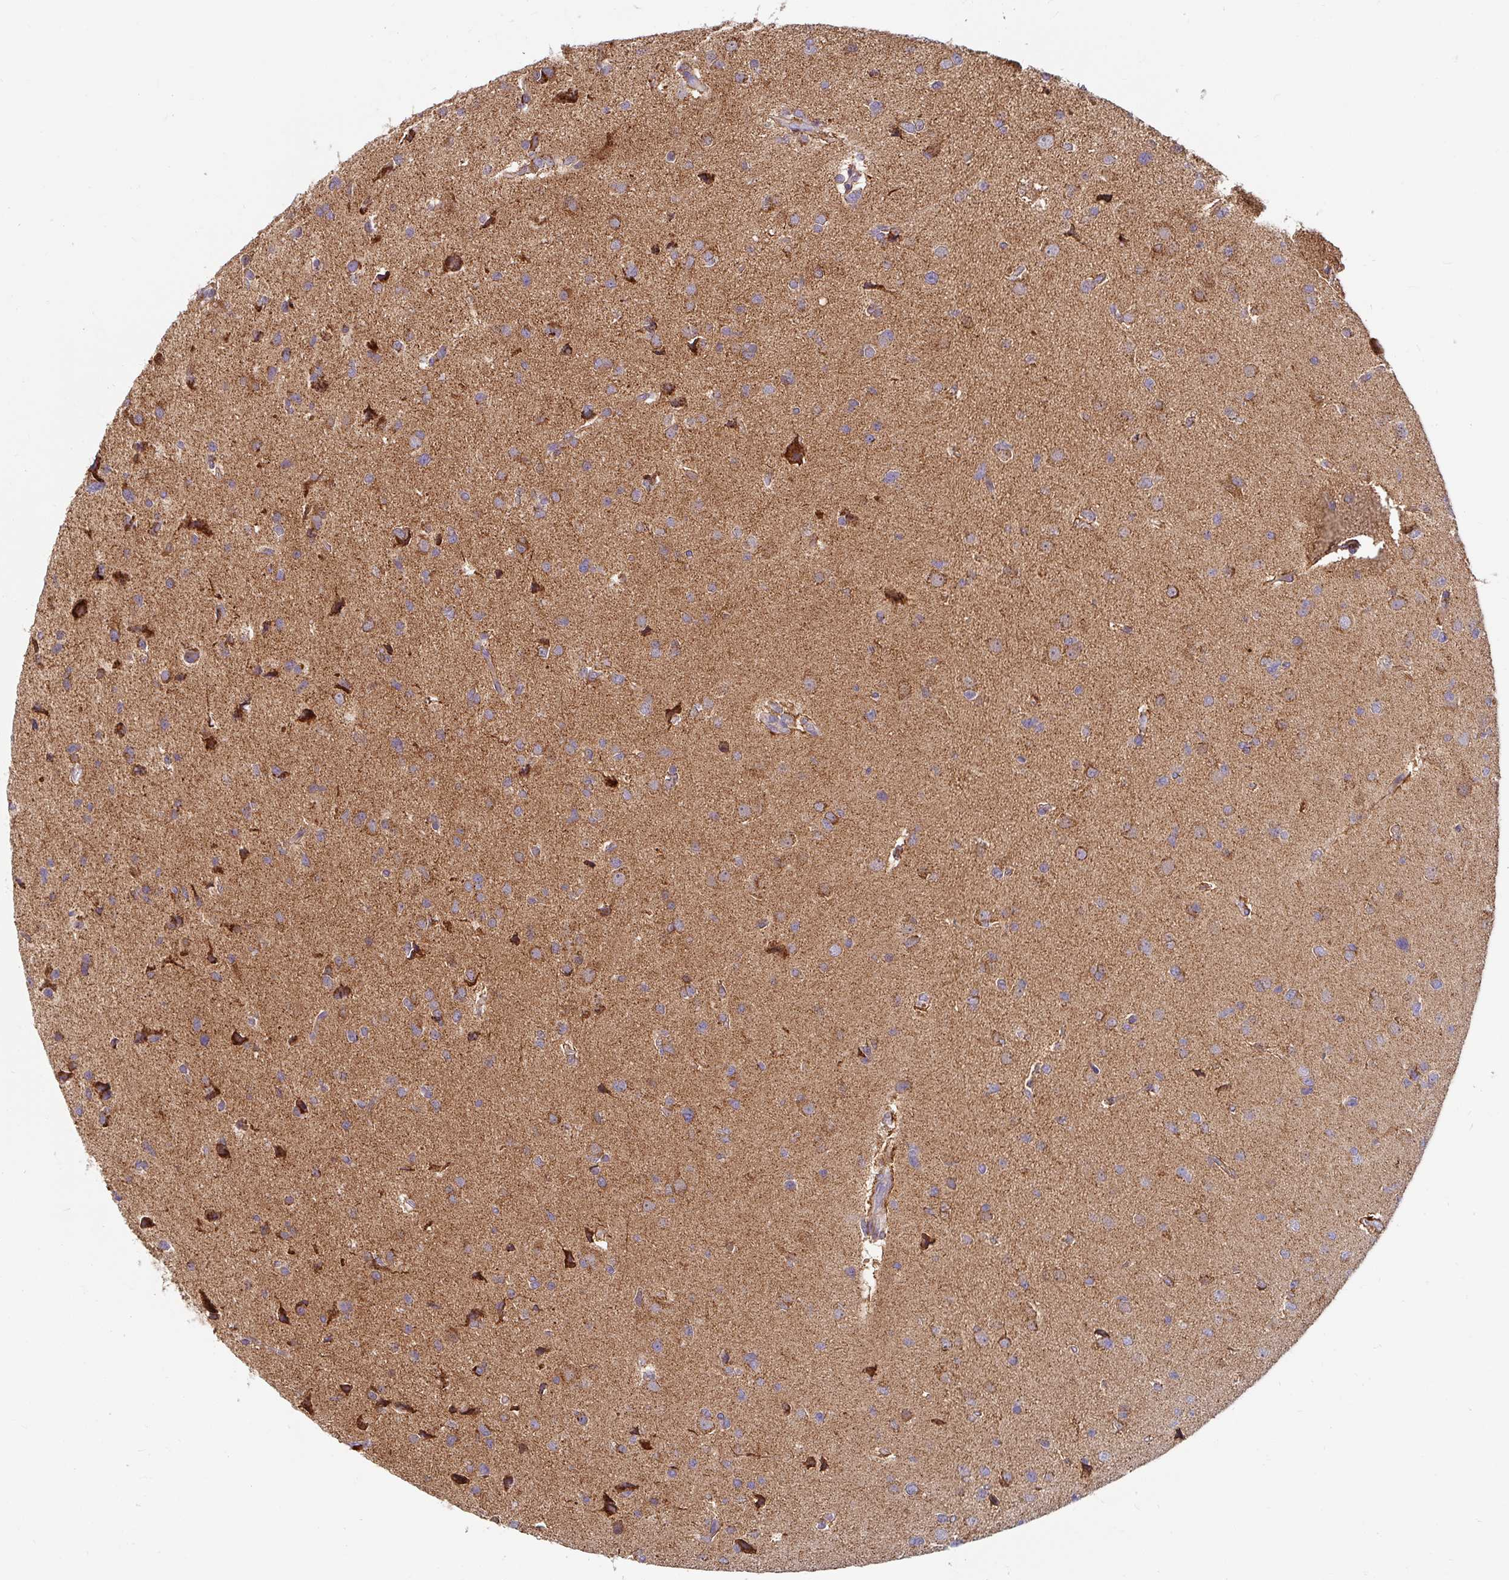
{"staining": {"intensity": "moderate", "quantity": "25%-75%", "location": "cytoplasmic/membranous"}, "tissue": "glioma", "cell_type": "Tumor cells", "image_type": "cancer", "snomed": [{"axis": "morphology", "description": "Glioma, malignant, Low grade"}, {"axis": "topography", "description": "Brain"}], "caption": "Moderate cytoplasmic/membranous staining is seen in about 25%-75% of tumor cells in glioma.", "gene": "SKP2", "patient": {"sex": "female", "age": 55}}